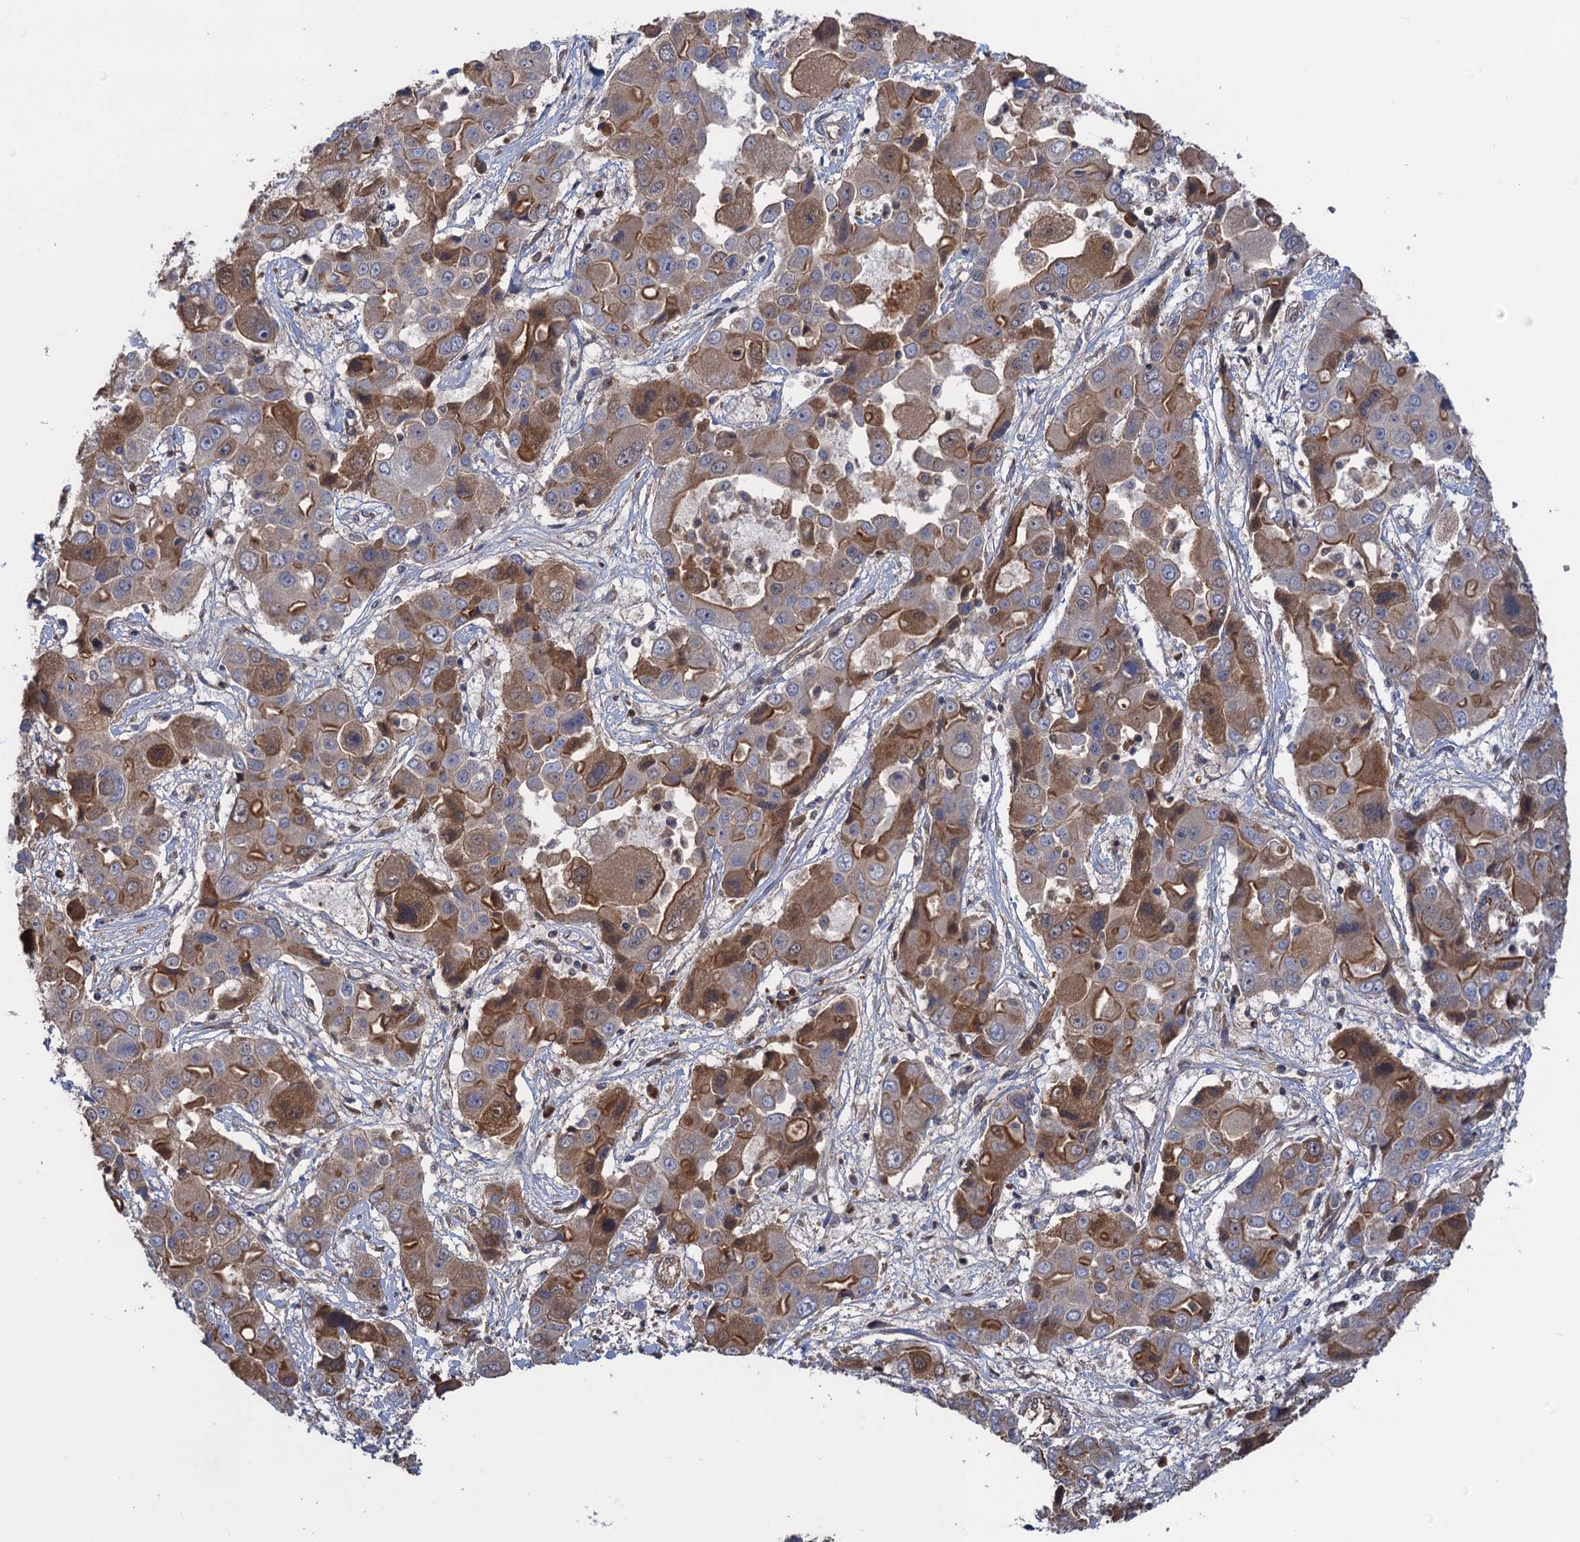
{"staining": {"intensity": "moderate", "quantity": "25%-75%", "location": "cytoplasmic/membranous"}, "tissue": "liver cancer", "cell_type": "Tumor cells", "image_type": "cancer", "snomed": [{"axis": "morphology", "description": "Cholangiocarcinoma"}, {"axis": "topography", "description": "Liver"}], "caption": "Cholangiocarcinoma (liver) stained with IHC displays moderate cytoplasmic/membranous positivity in approximately 25%-75% of tumor cells. Nuclei are stained in blue.", "gene": "DGKA", "patient": {"sex": "male", "age": 67}}